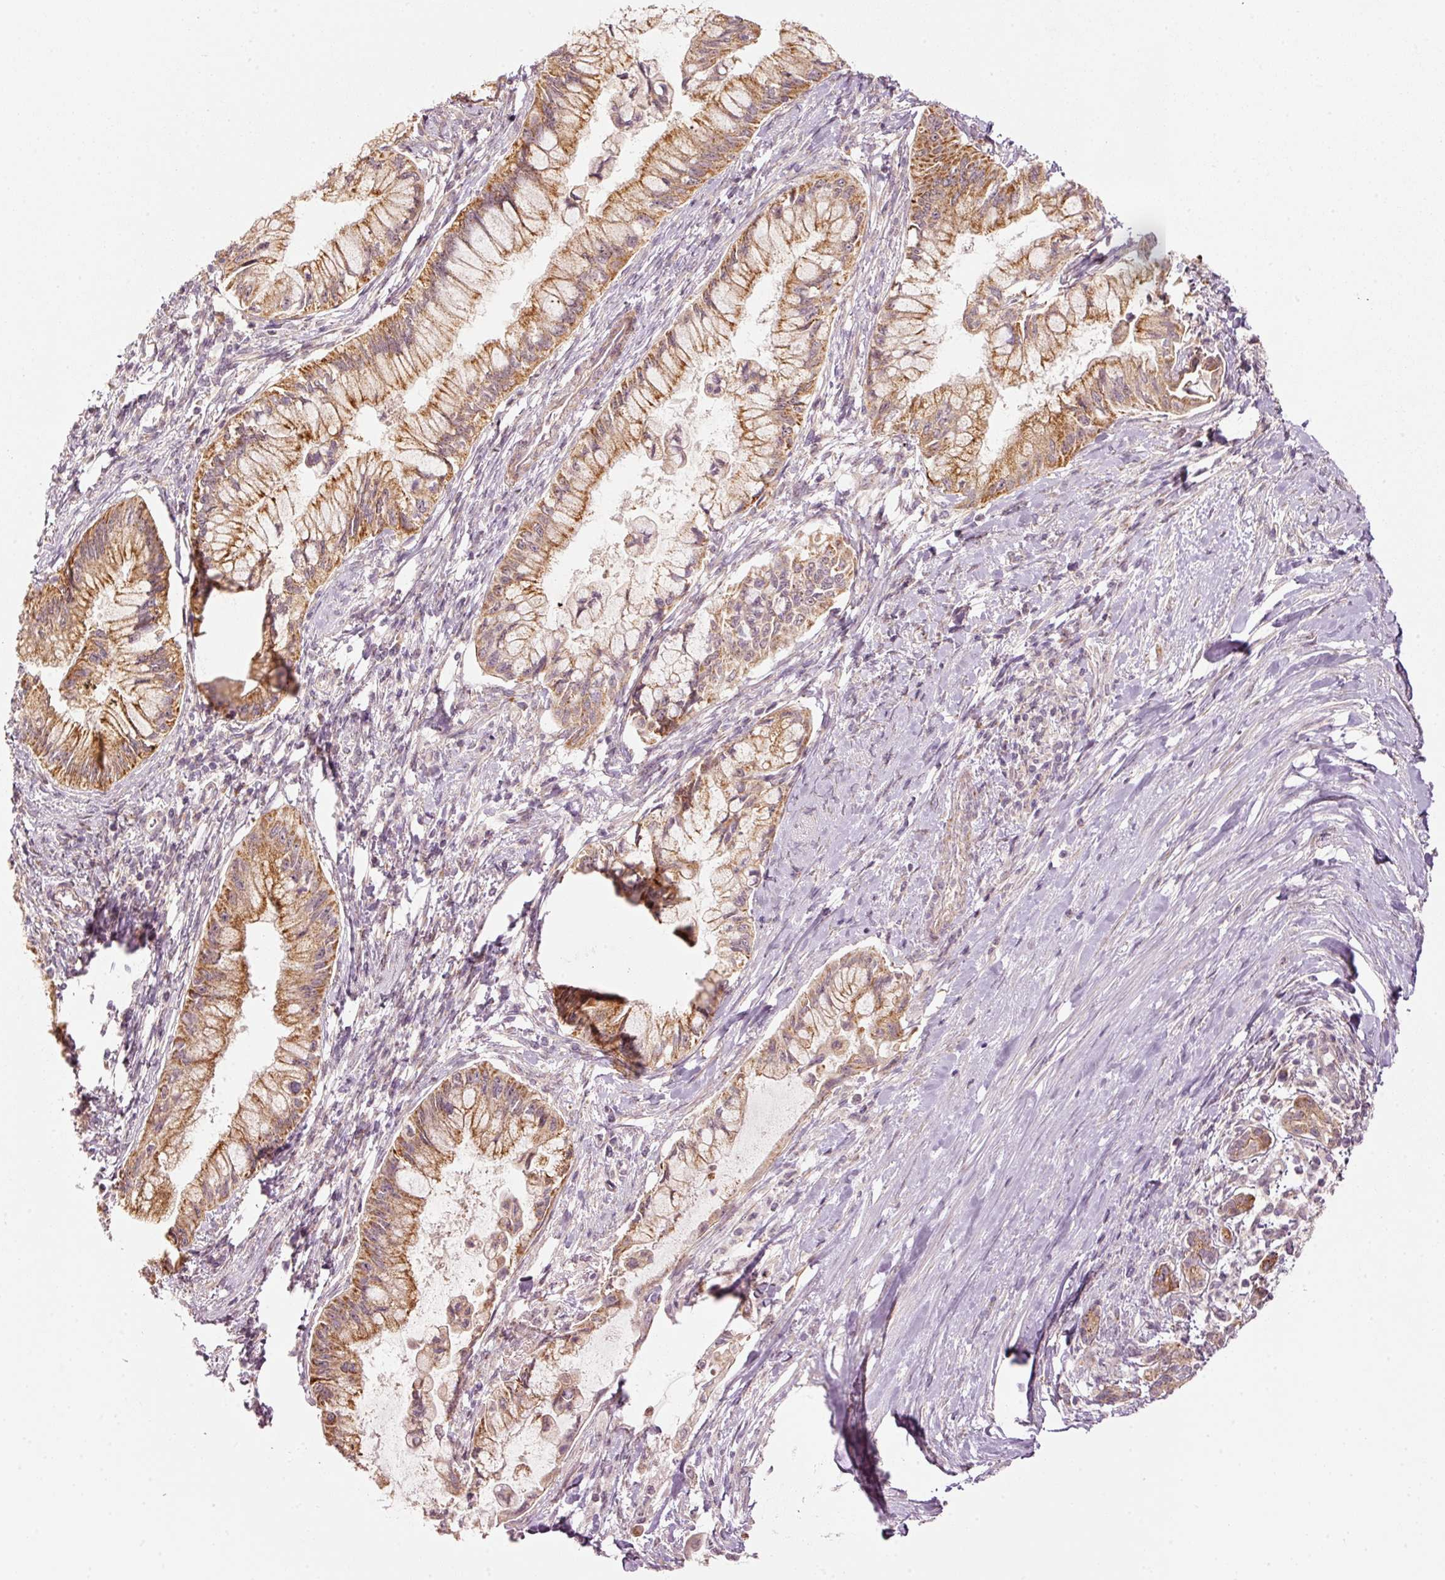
{"staining": {"intensity": "strong", "quantity": ">75%", "location": "cytoplasmic/membranous"}, "tissue": "pancreatic cancer", "cell_type": "Tumor cells", "image_type": "cancer", "snomed": [{"axis": "morphology", "description": "Adenocarcinoma, NOS"}, {"axis": "topography", "description": "Pancreas"}], "caption": "Brown immunohistochemical staining in human pancreatic cancer (adenocarcinoma) shows strong cytoplasmic/membranous staining in about >75% of tumor cells.", "gene": "ARHGAP22", "patient": {"sex": "male", "age": 48}}